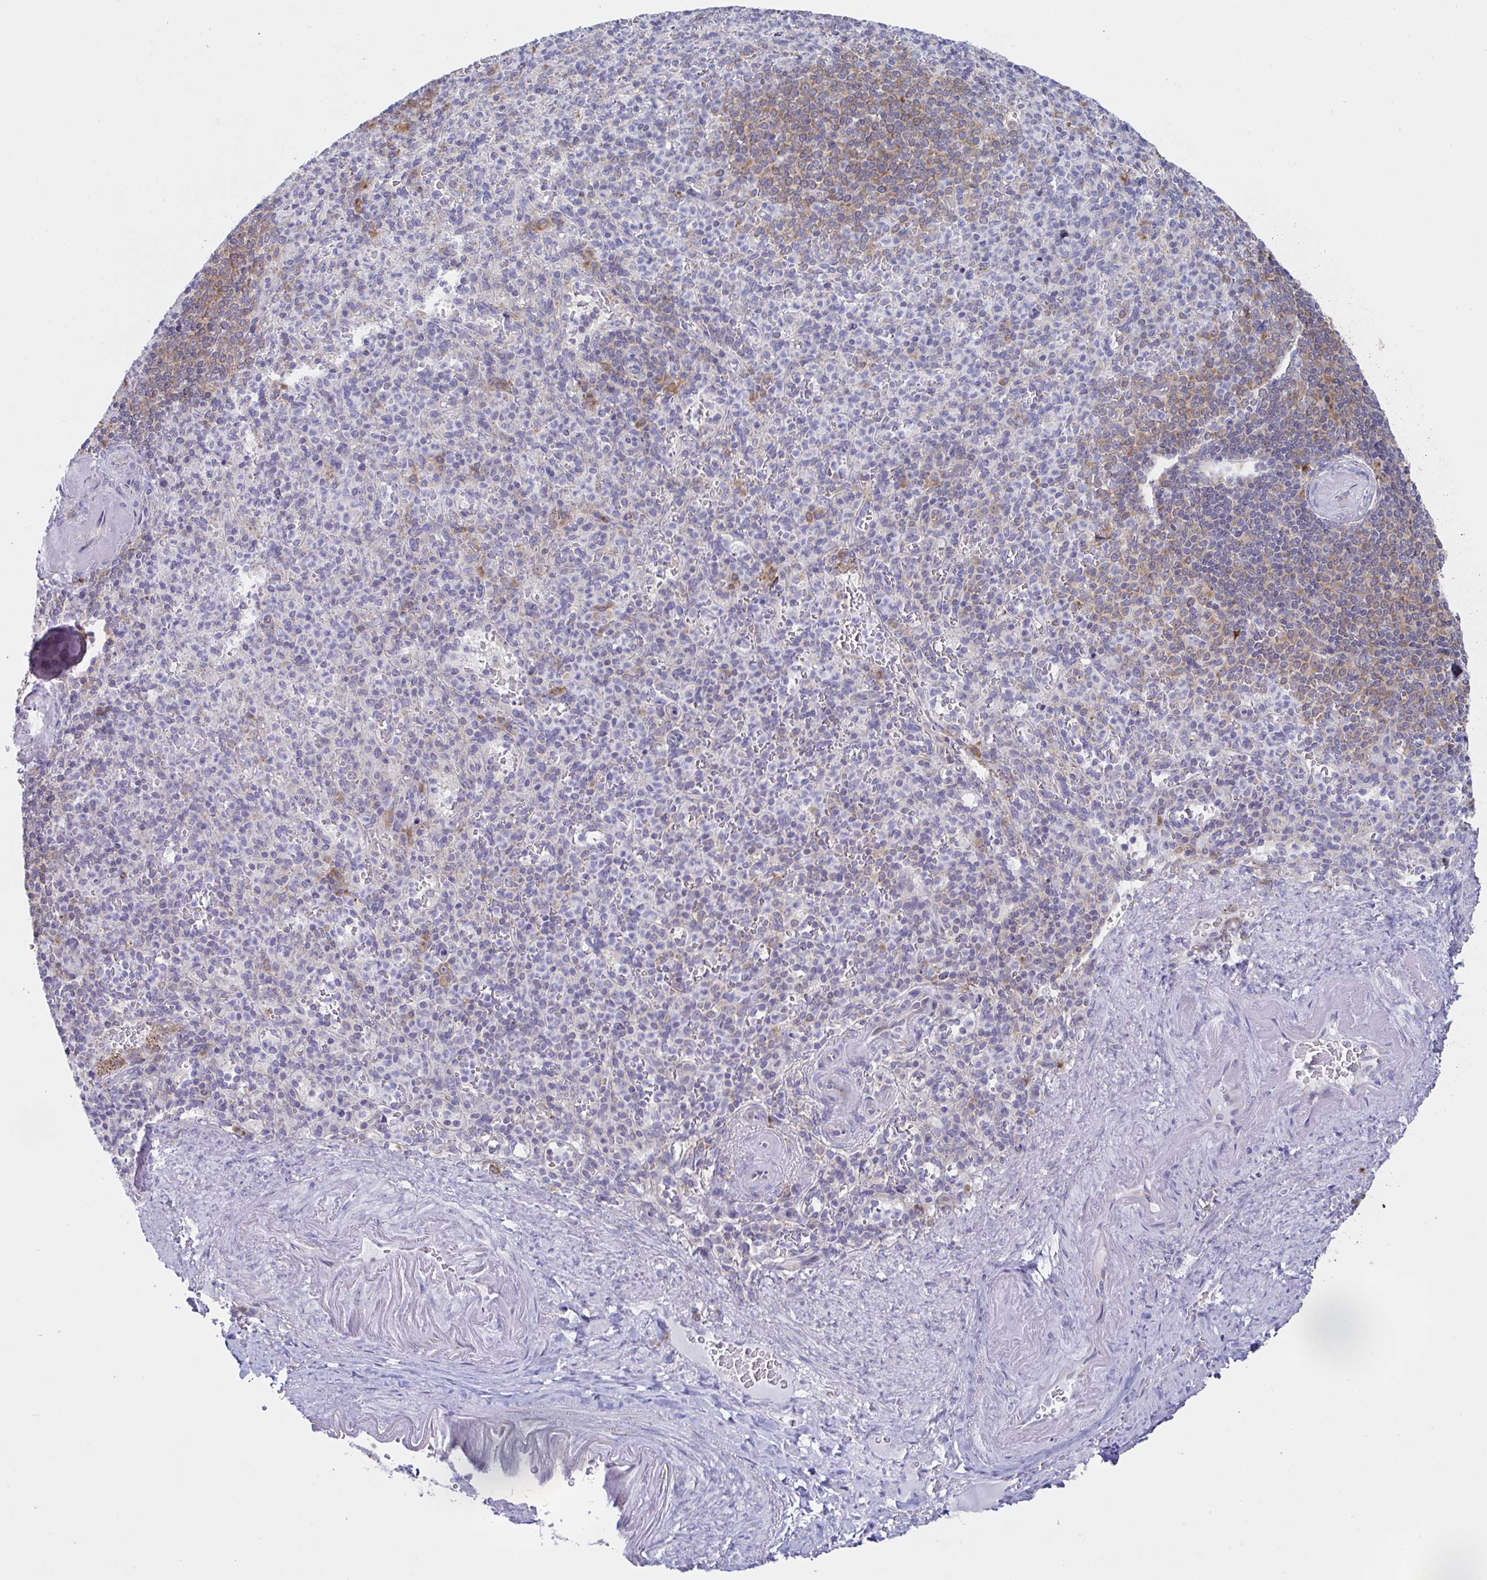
{"staining": {"intensity": "moderate", "quantity": ">75%", "location": "cytoplasmic/membranous"}, "tissue": "spleen", "cell_type": "Cells in red pulp", "image_type": "normal", "snomed": [{"axis": "morphology", "description": "Normal tissue, NOS"}, {"axis": "topography", "description": "Spleen"}], "caption": "Approximately >75% of cells in red pulp in benign human spleen exhibit moderate cytoplasmic/membranous protein expression as visualized by brown immunohistochemical staining.", "gene": "FAU", "patient": {"sex": "female", "age": 74}}